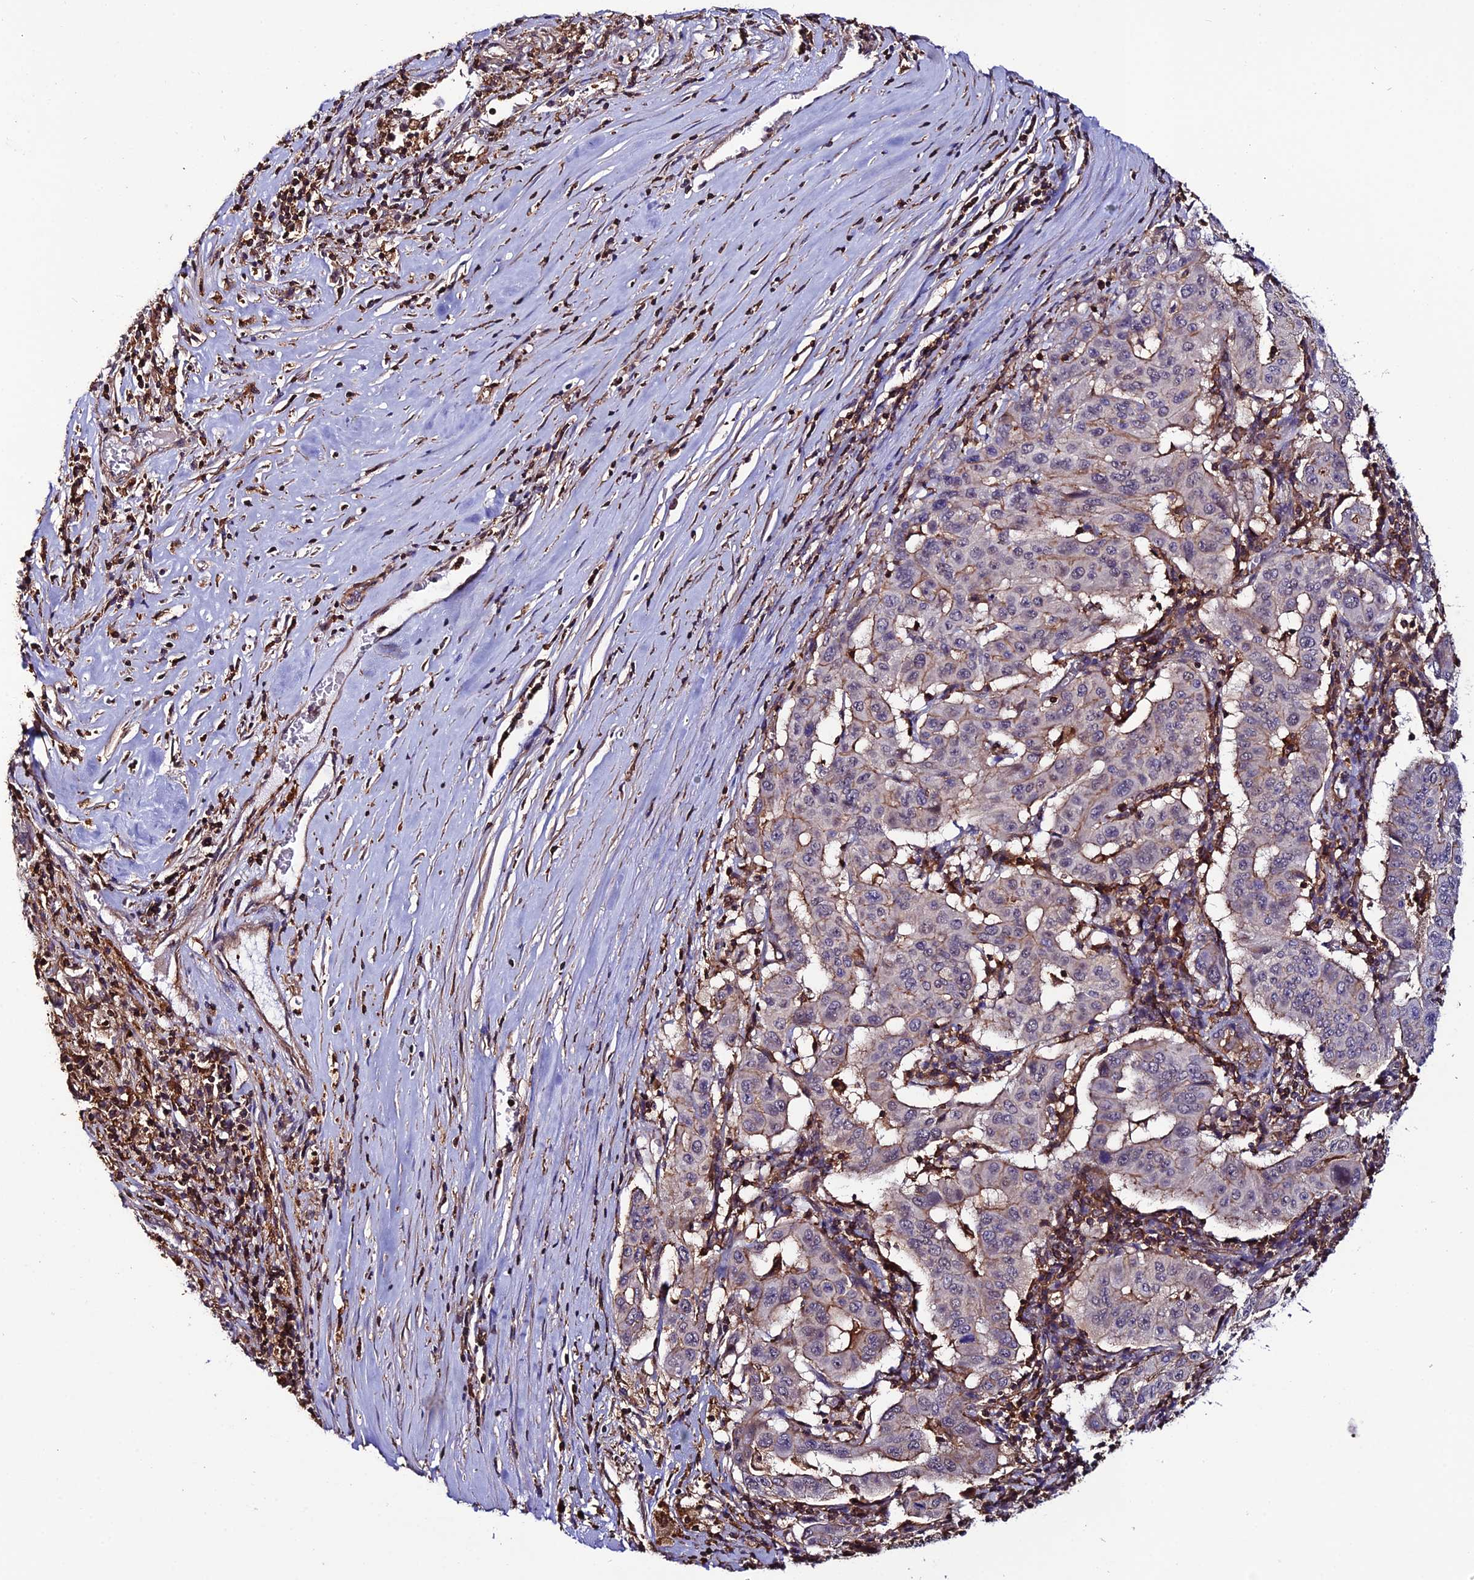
{"staining": {"intensity": "moderate", "quantity": "<25%", "location": "cytoplasmic/membranous"}, "tissue": "pancreatic cancer", "cell_type": "Tumor cells", "image_type": "cancer", "snomed": [{"axis": "morphology", "description": "Adenocarcinoma, NOS"}, {"axis": "topography", "description": "Pancreas"}], "caption": "The image demonstrates a brown stain indicating the presence of a protein in the cytoplasmic/membranous of tumor cells in pancreatic adenocarcinoma.", "gene": "USP17L15", "patient": {"sex": "male", "age": 63}}